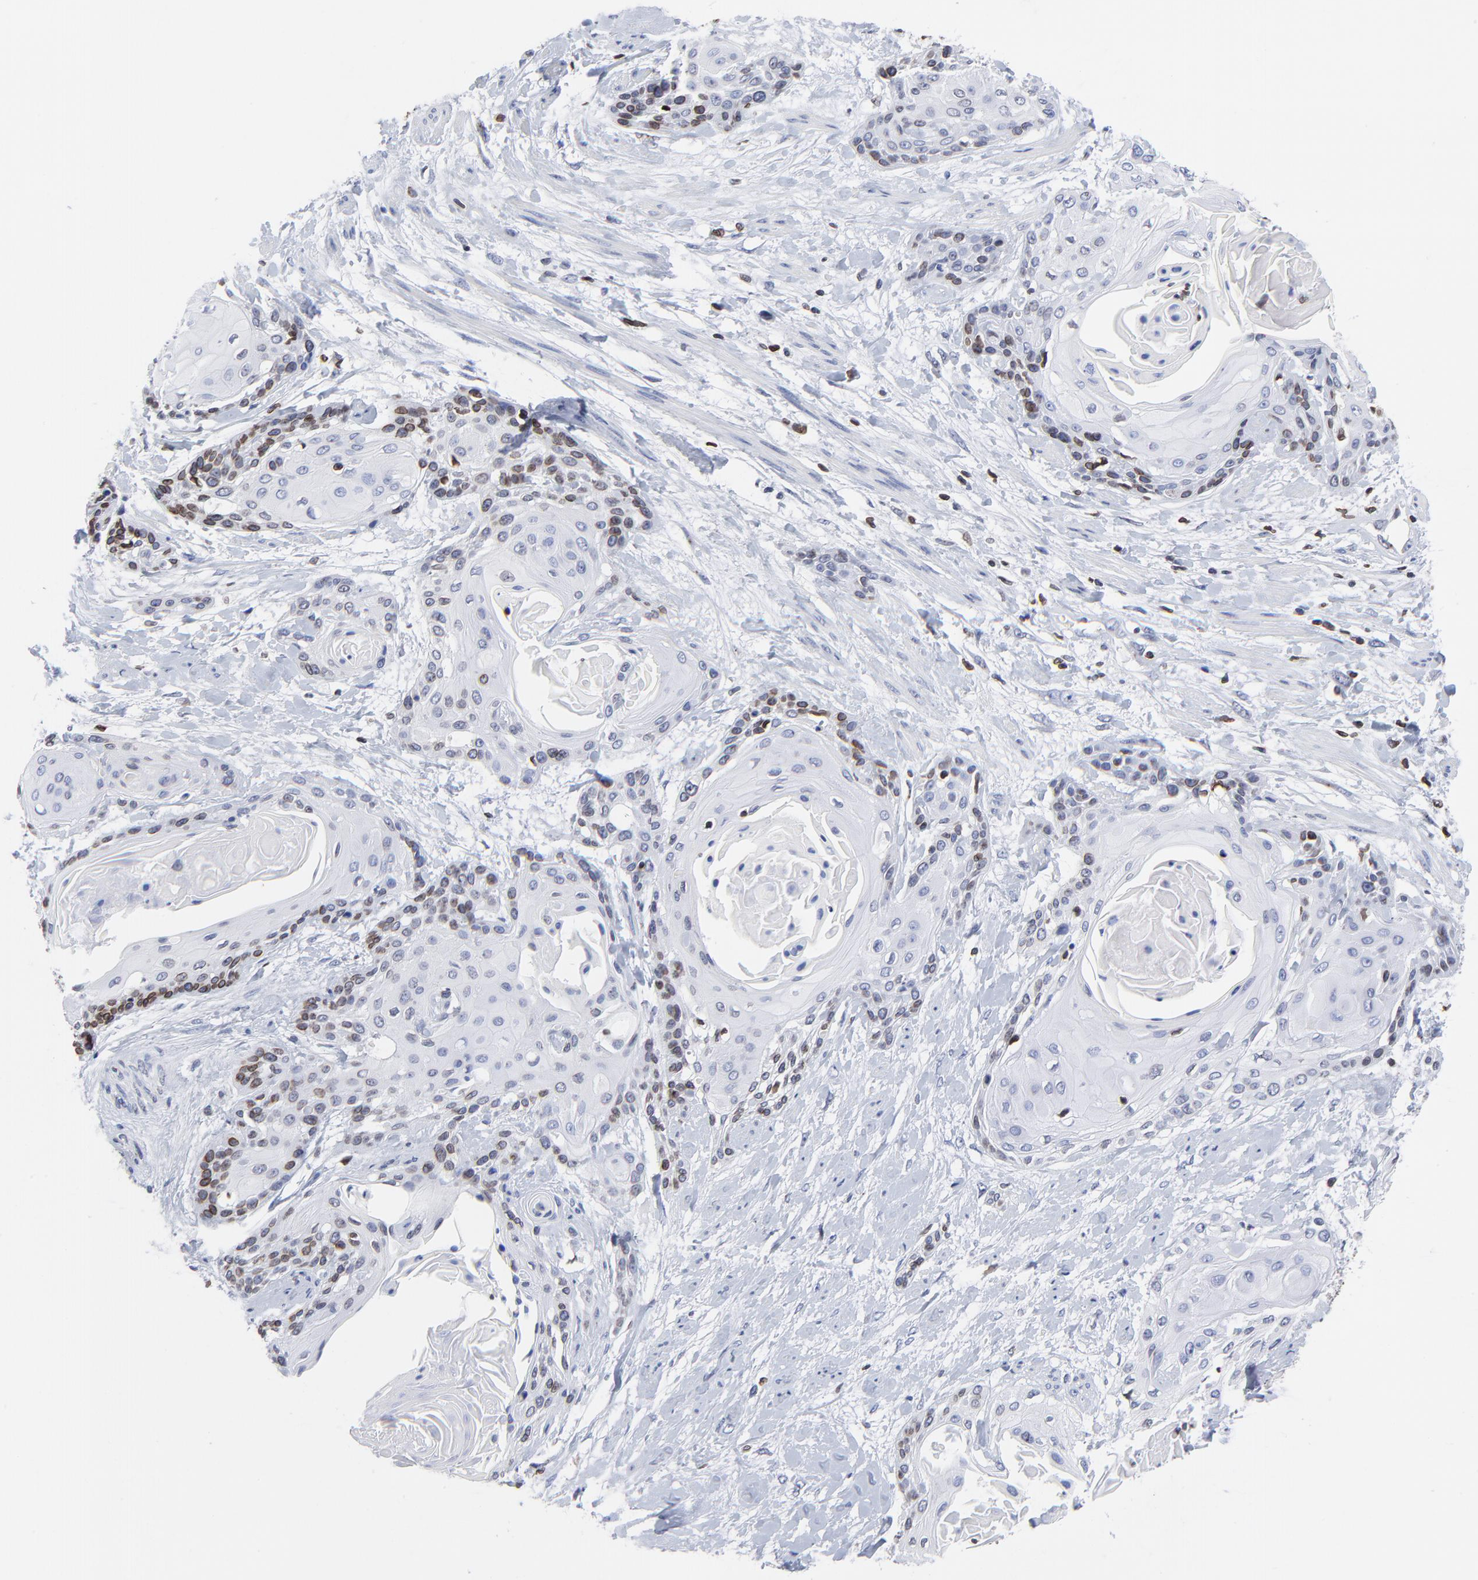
{"staining": {"intensity": "moderate", "quantity": "<25%", "location": "cytoplasmic/membranous,nuclear"}, "tissue": "cervical cancer", "cell_type": "Tumor cells", "image_type": "cancer", "snomed": [{"axis": "morphology", "description": "Squamous cell carcinoma, NOS"}, {"axis": "topography", "description": "Cervix"}], "caption": "The micrograph reveals immunohistochemical staining of cervical cancer (squamous cell carcinoma). There is moderate cytoplasmic/membranous and nuclear expression is appreciated in about <25% of tumor cells.", "gene": "THAP7", "patient": {"sex": "female", "age": 57}}